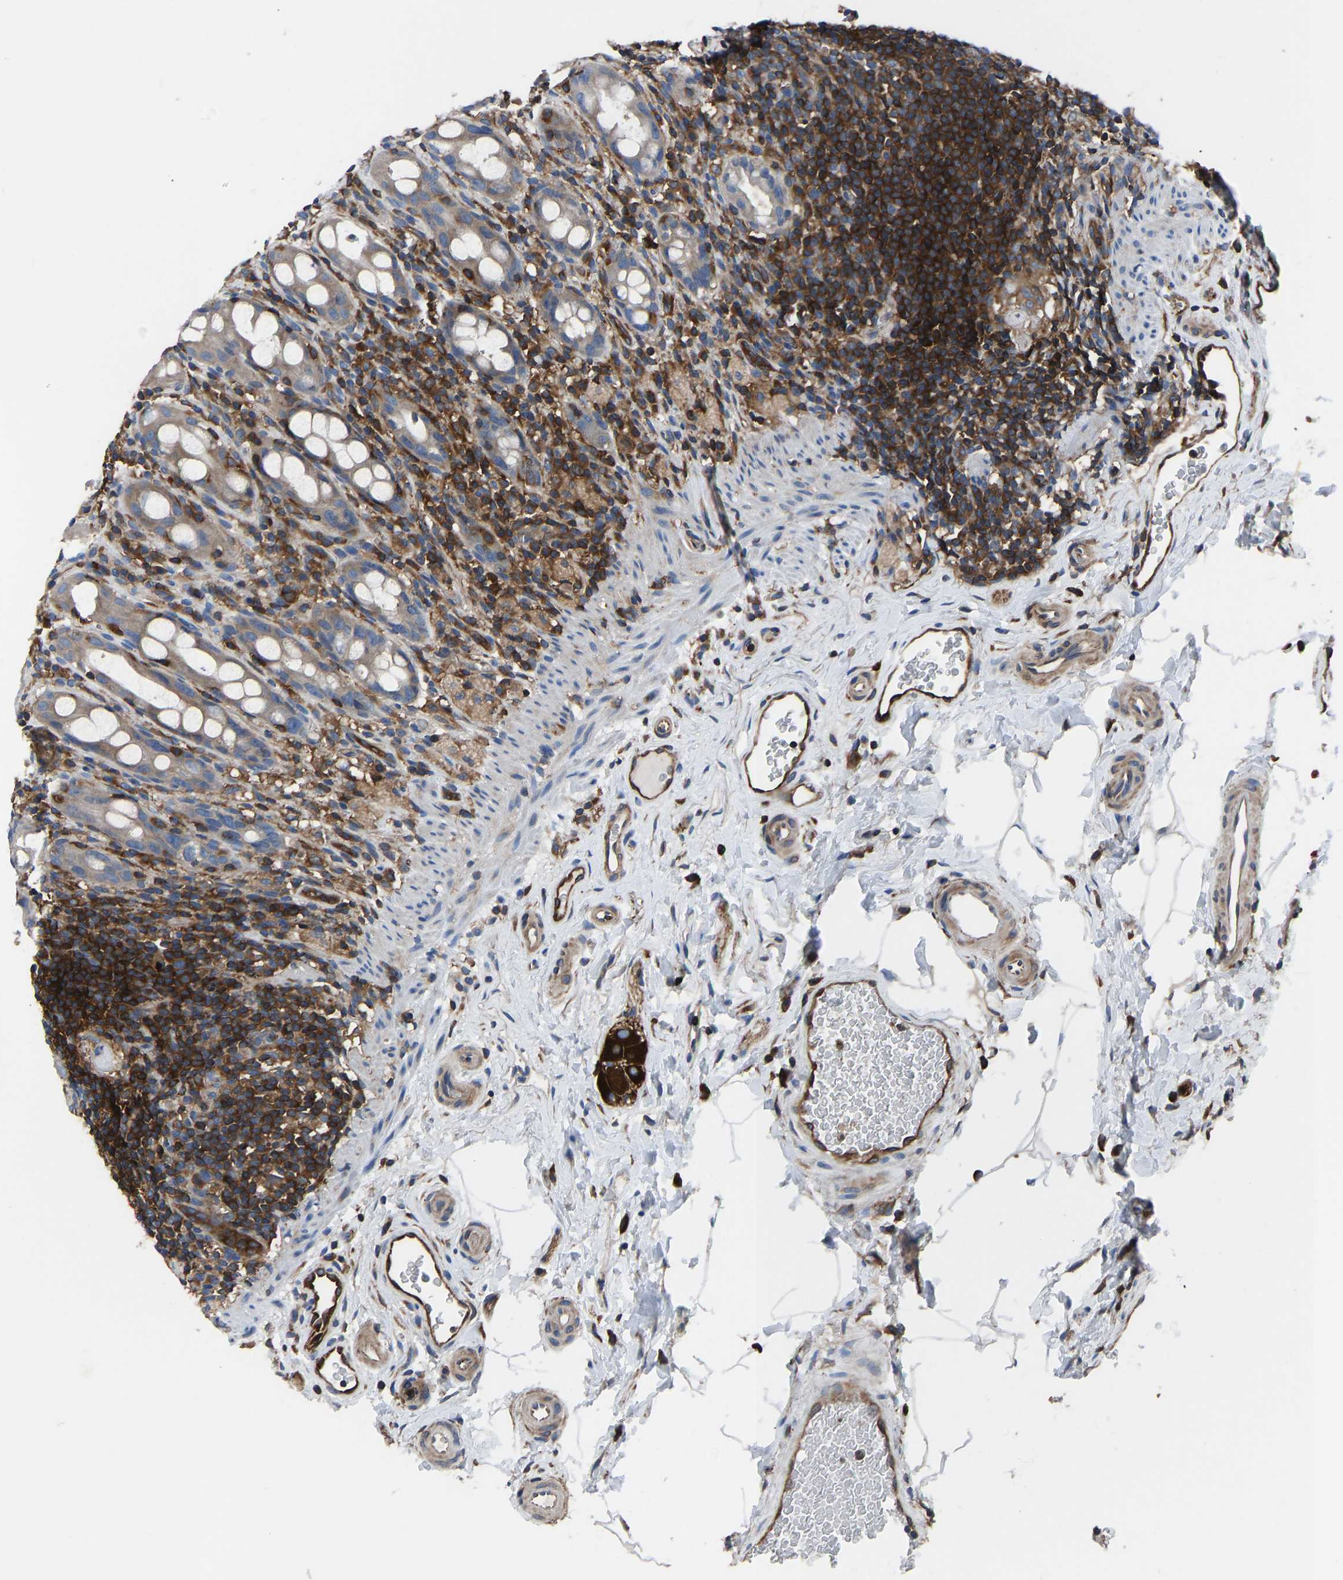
{"staining": {"intensity": "moderate", "quantity": ">75%", "location": "cytoplasmic/membranous"}, "tissue": "rectum", "cell_type": "Glandular cells", "image_type": "normal", "snomed": [{"axis": "morphology", "description": "Normal tissue, NOS"}, {"axis": "topography", "description": "Rectum"}], "caption": "Immunohistochemical staining of unremarkable rectum reveals >75% levels of moderate cytoplasmic/membranous protein positivity in approximately >75% of glandular cells. (IHC, brightfield microscopy, high magnification).", "gene": "PRKAR1A", "patient": {"sex": "male", "age": 44}}